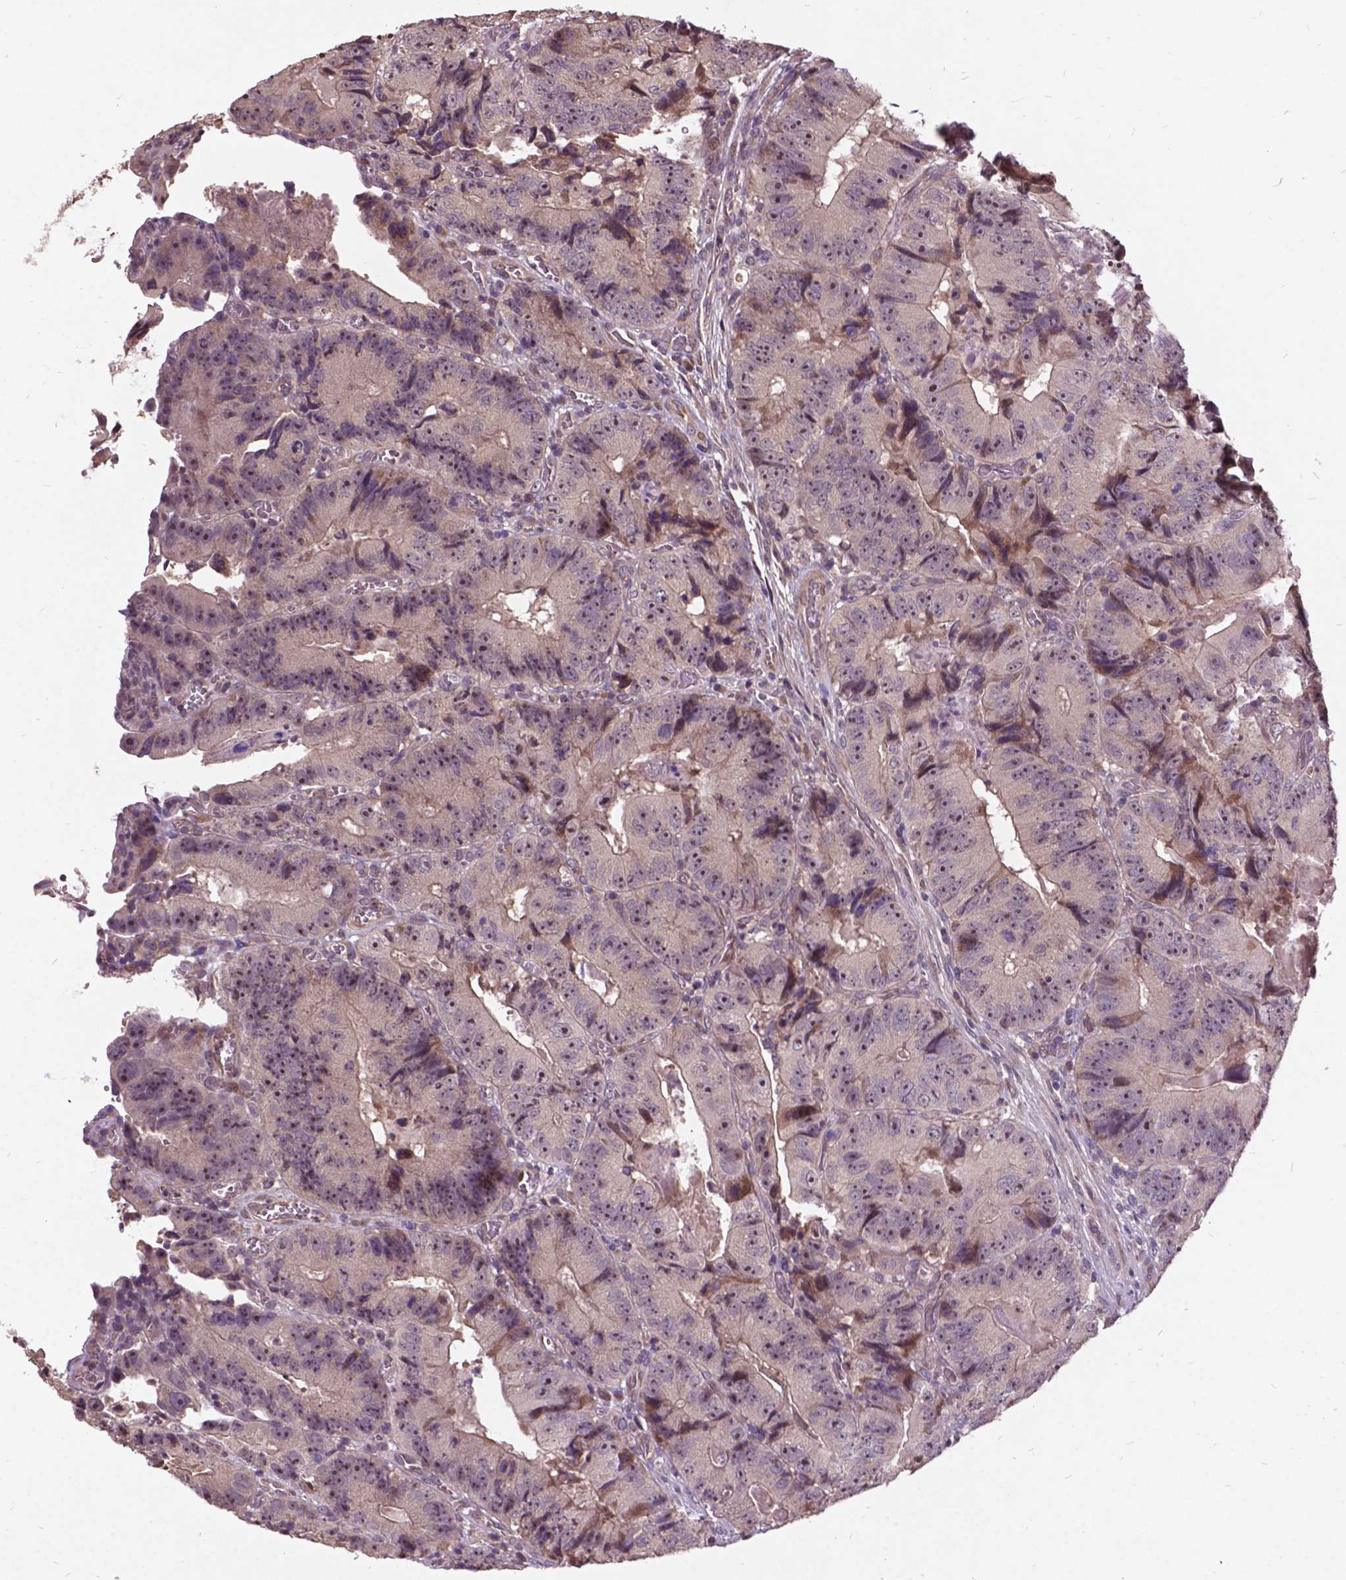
{"staining": {"intensity": "strong", "quantity": "25%-75%", "location": "nuclear"}, "tissue": "colorectal cancer", "cell_type": "Tumor cells", "image_type": "cancer", "snomed": [{"axis": "morphology", "description": "Adenocarcinoma, NOS"}, {"axis": "topography", "description": "Colon"}], "caption": "Immunohistochemical staining of human adenocarcinoma (colorectal) displays high levels of strong nuclear staining in about 25%-75% of tumor cells.", "gene": "AP1S3", "patient": {"sex": "female", "age": 86}}